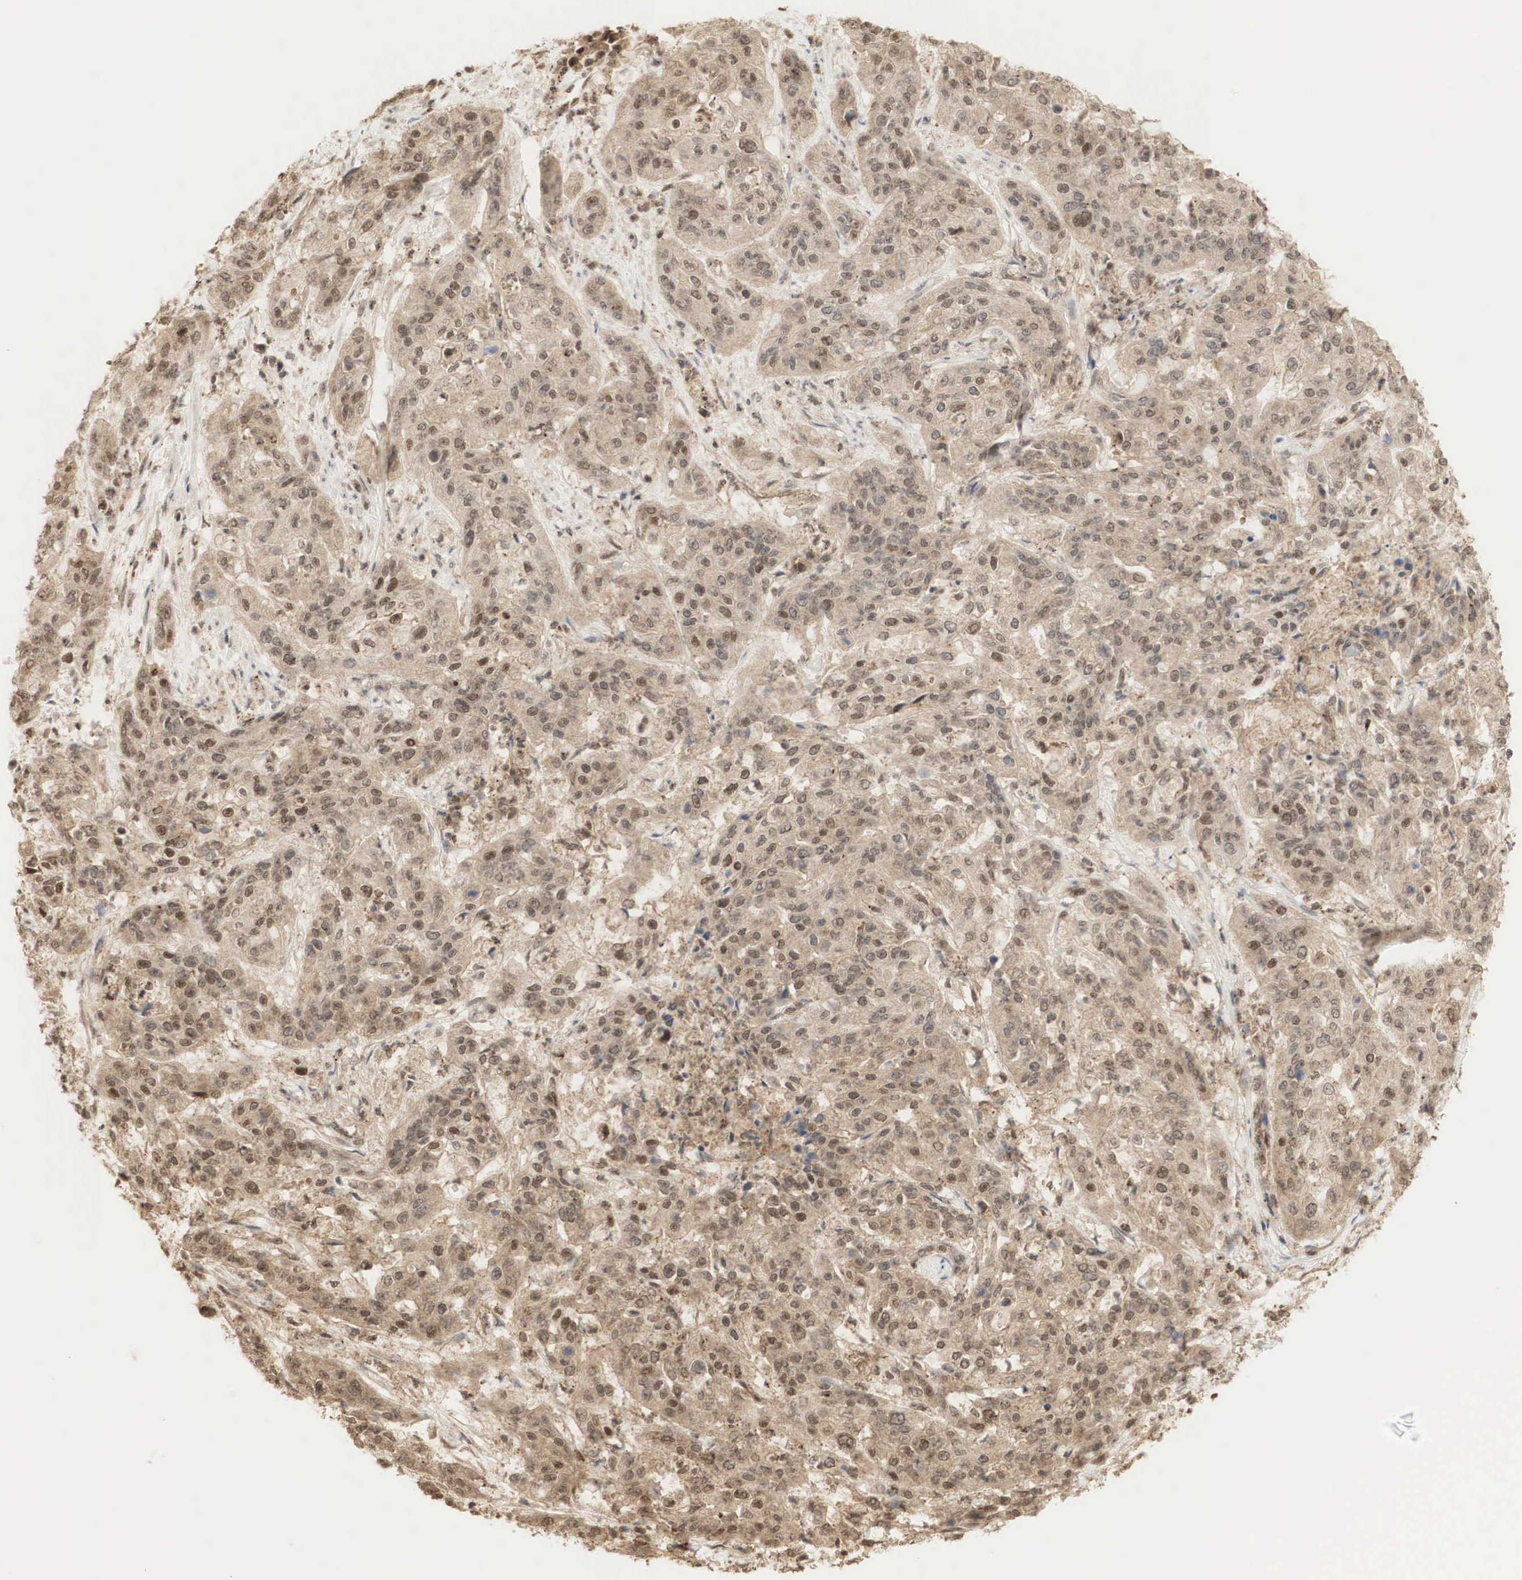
{"staining": {"intensity": "weak", "quantity": ">75%", "location": "cytoplasmic/membranous,nuclear"}, "tissue": "cervical cancer", "cell_type": "Tumor cells", "image_type": "cancer", "snomed": [{"axis": "morphology", "description": "Squamous cell carcinoma, NOS"}, {"axis": "topography", "description": "Cervix"}], "caption": "About >75% of tumor cells in human cervical cancer (squamous cell carcinoma) exhibit weak cytoplasmic/membranous and nuclear protein expression as visualized by brown immunohistochemical staining.", "gene": "RNF113A", "patient": {"sex": "female", "age": 41}}